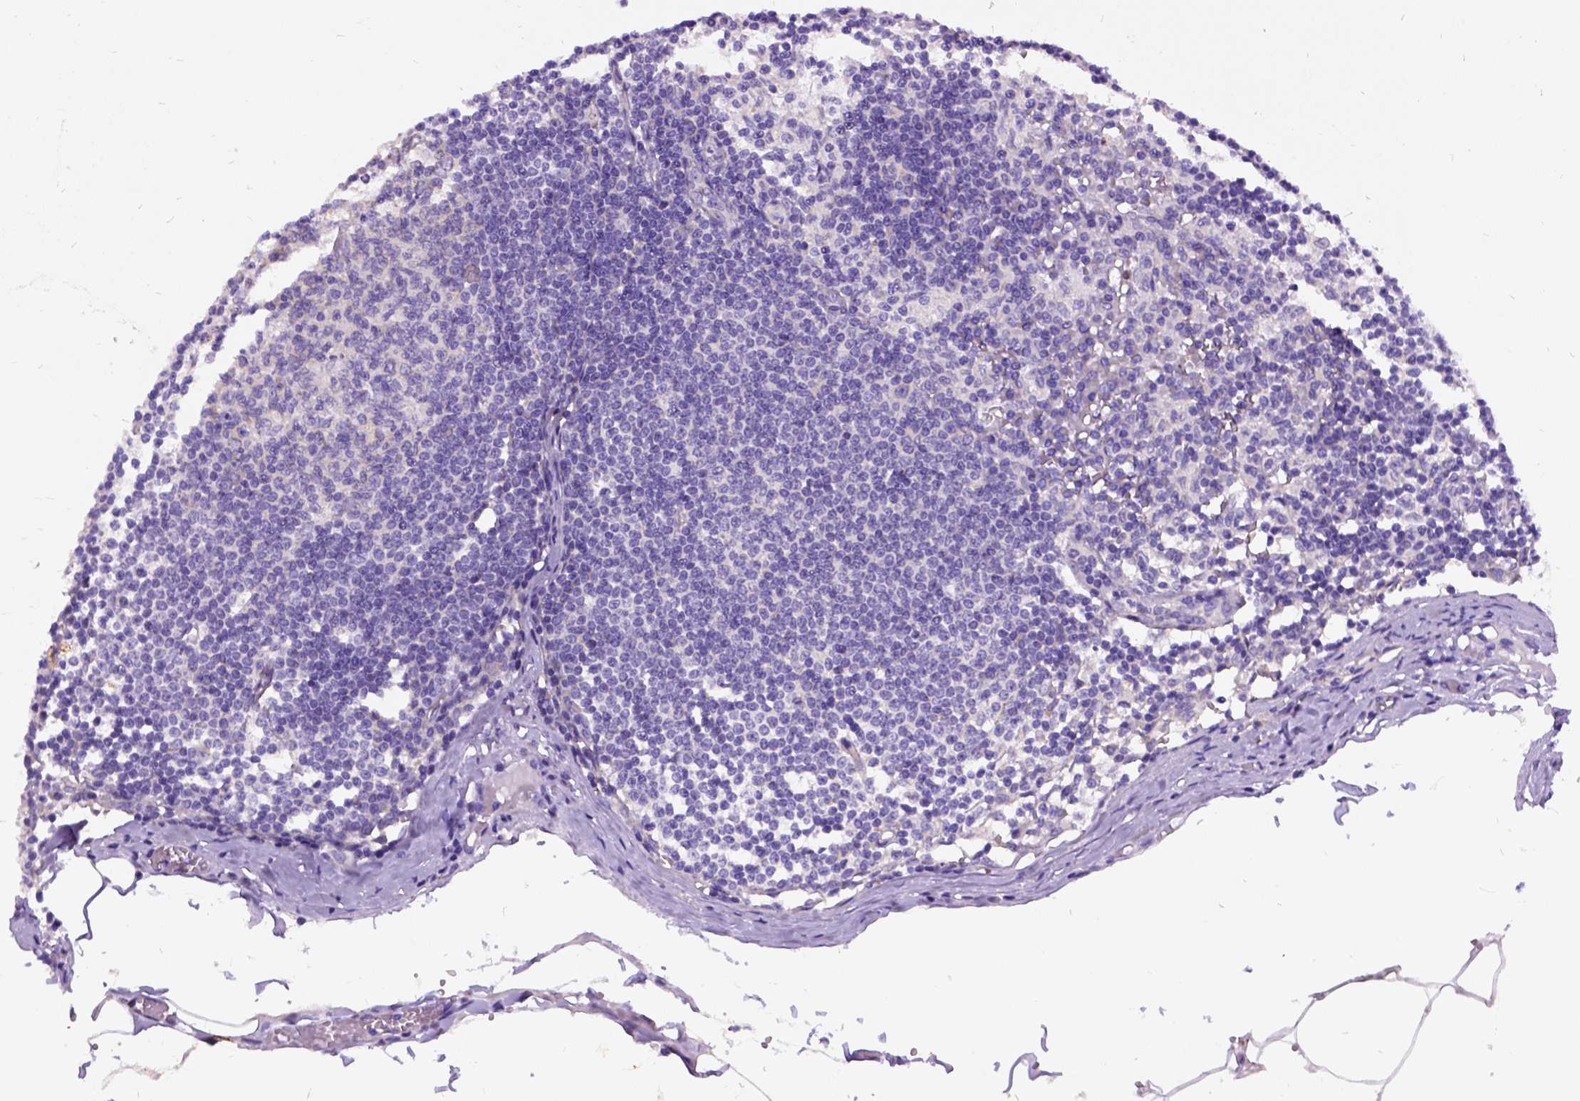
{"staining": {"intensity": "negative", "quantity": "none", "location": "none"}, "tissue": "lymph node", "cell_type": "Germinal center cells", "image_type": "normal", "snomed": [{"axis": "morphology", "description": "Normal tissue, NOS"}, {"axis": "topography", "description": "Lymph node"}], "caption": "Immunohistochemistry (IHC) of benign human lymph node exhibits no positivity in germinal center cells. (Stains: DAB (3,3'-diaminobenzidine) immunohistochemistry with hematoxylin counter stain, Microscopy: brightfield microscopy at high magnification).", "gene": "CFAP54", "patient": {"sex": "female", "age": 69}}